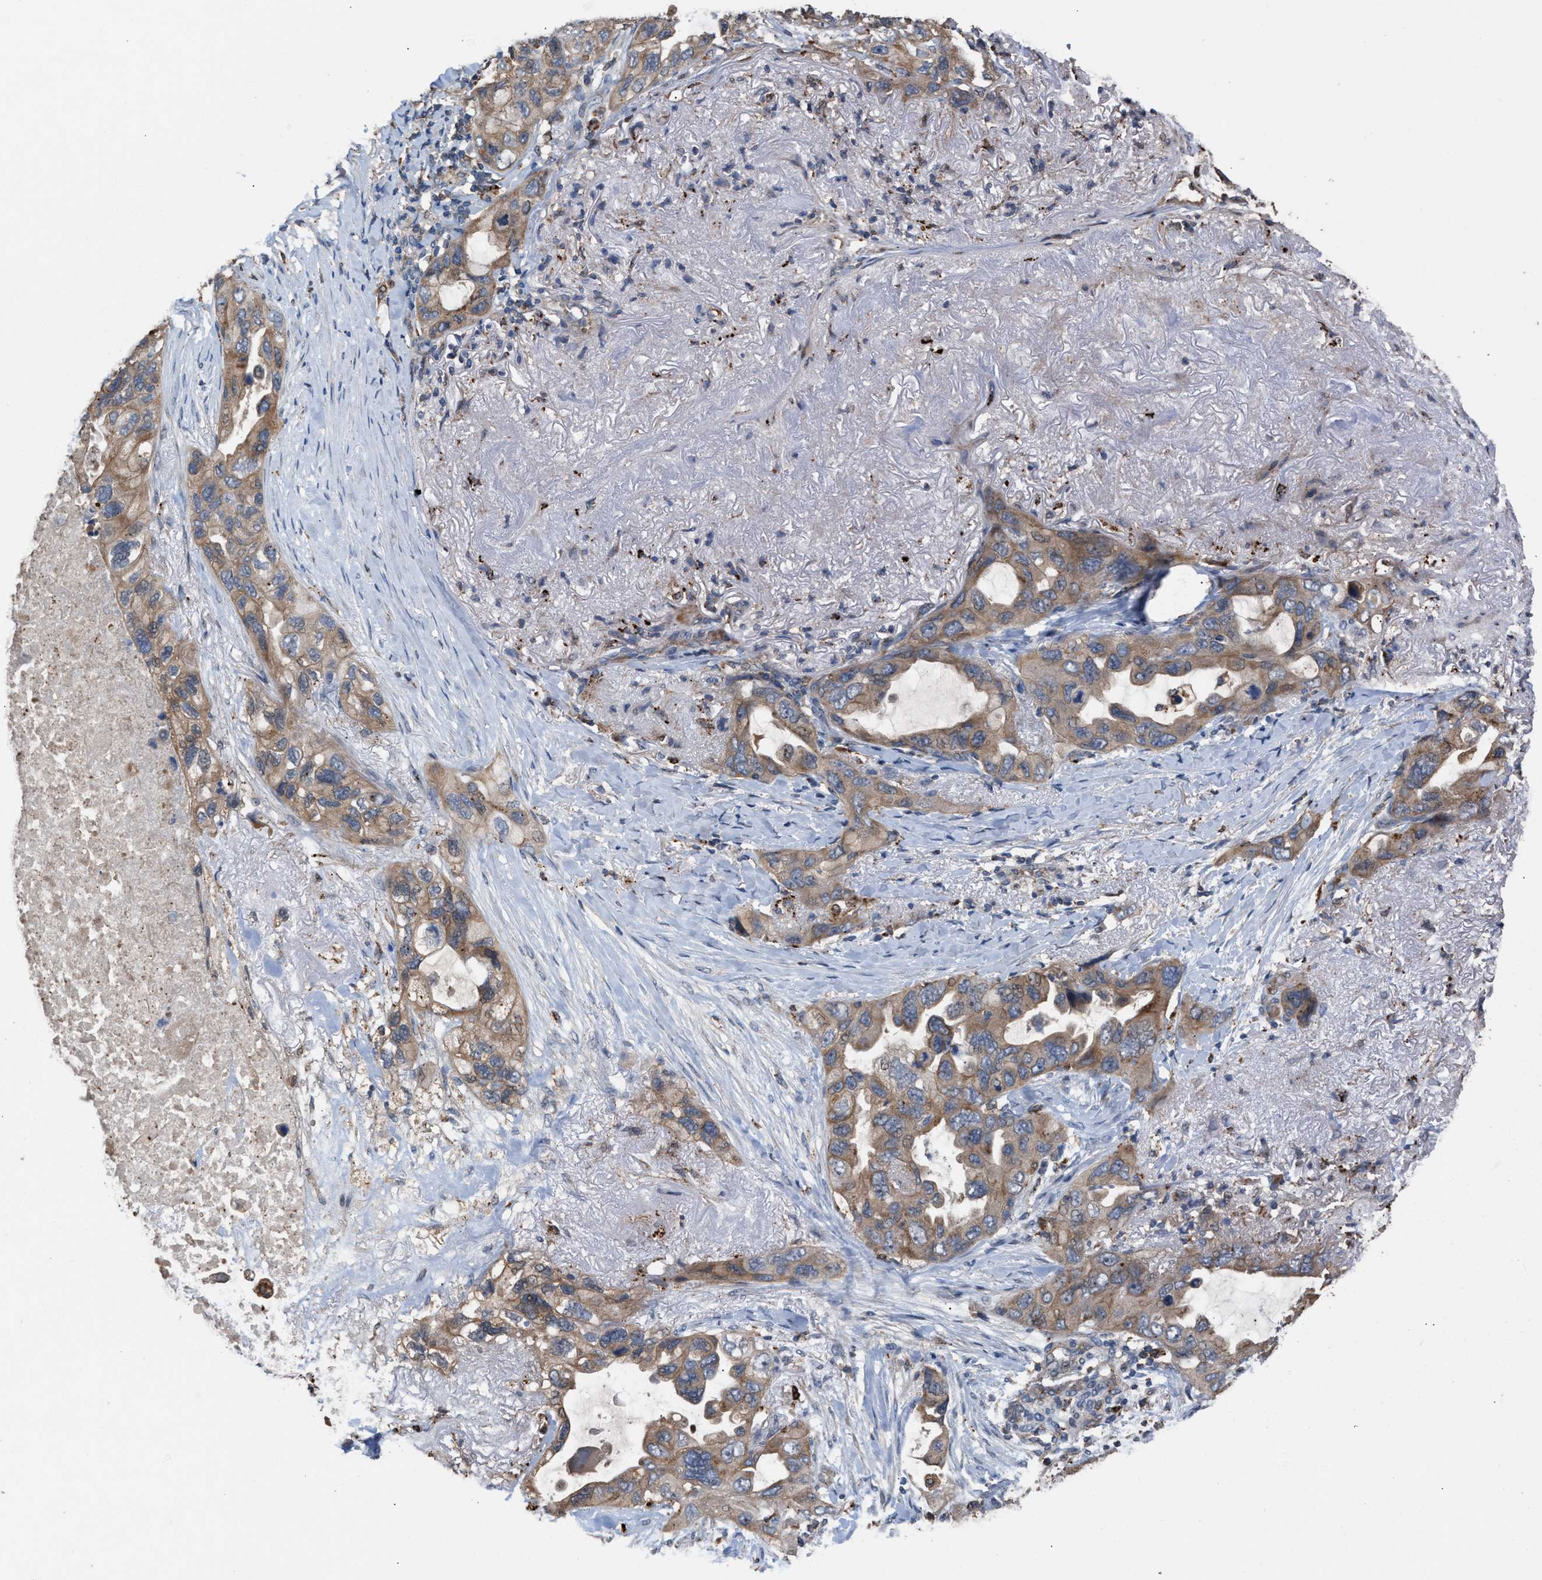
{"staining": {"intensity": "weak", "quantity": ">75%", "location": "cytoplasmic/membranous"}, "tissue": "lung cancer", "cell_type": "Tumor cells", "image_type": "cancer", "snomed": [{"axis": "morphology", "description": "Squamous cell carcinoma, NOS"}, {"axis": "topography", "description": "Lung"}], "caption": "A brown stain labels weak cytoplasmic/membranous staining of a protein in squamous cell carcinoma (lung) tumor cells. (DAB (3,3'-diaminobenzidine) = brown stain, brightfield microscopy at high magnification).", "gene": "ELMO3", "patient": {"sex": "female", "age": 73}}